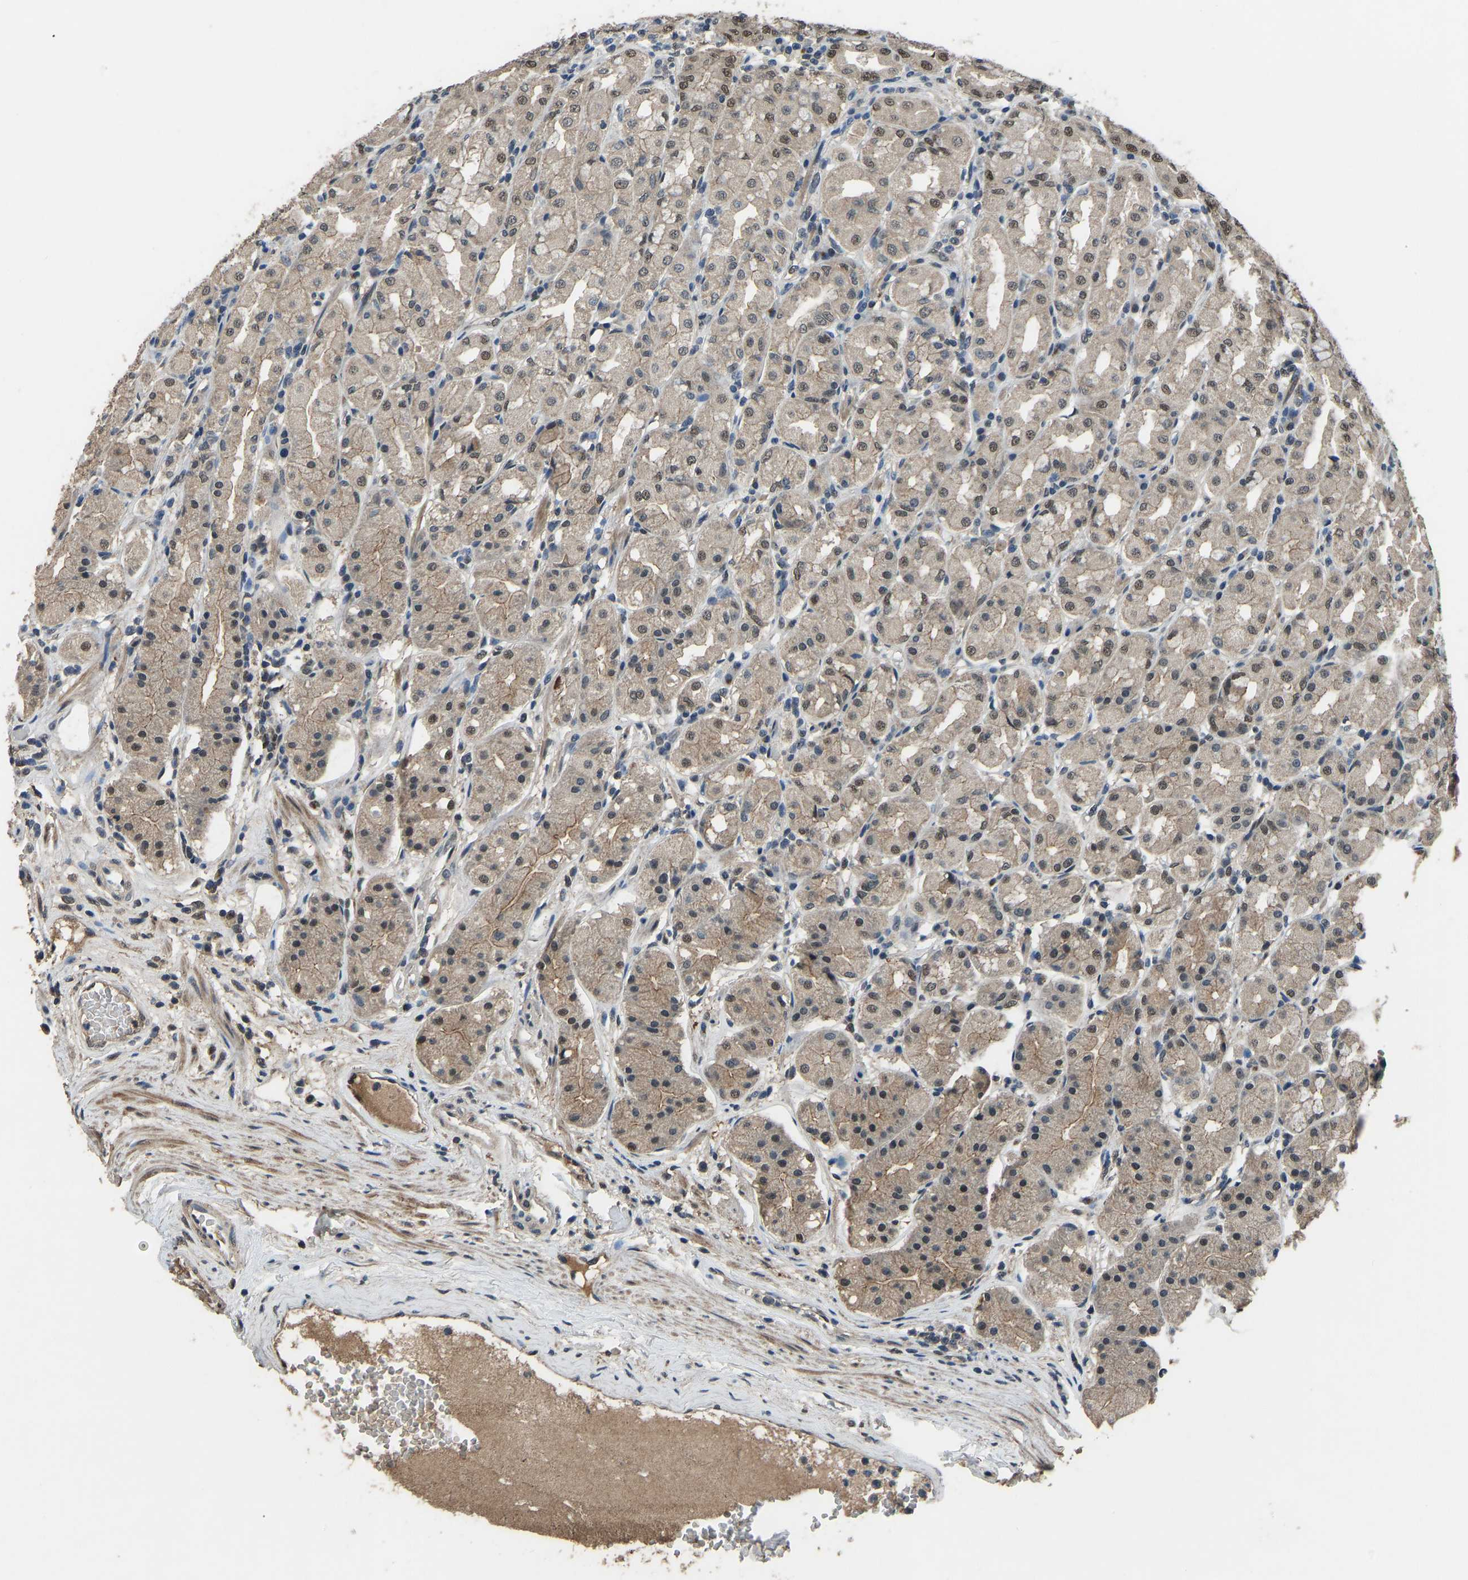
{"staining": {"intensity": "weak", "quantity": "25%-75%", "location": "cytoplasmic/membranous,nuclear"}, "tissue": "stomach", "cell_type": "Glandular cells", "image_type": "normal", "snomed": [{"axis": "morphology", "description": "Normal tissue, NOS"}, {"axis": "topography", "description": "Stomach"}, {"axis": "topography", "description": "Stomach, lower"}], "caption": "Brown immunohistochemical staining in normal human stomach shows weak cytoplasmic/membranous,nuclear positivity in about 25%-75% of glandular cells.", "gene": "TOX4", "patient": {"sex": "female", "age": 56}}